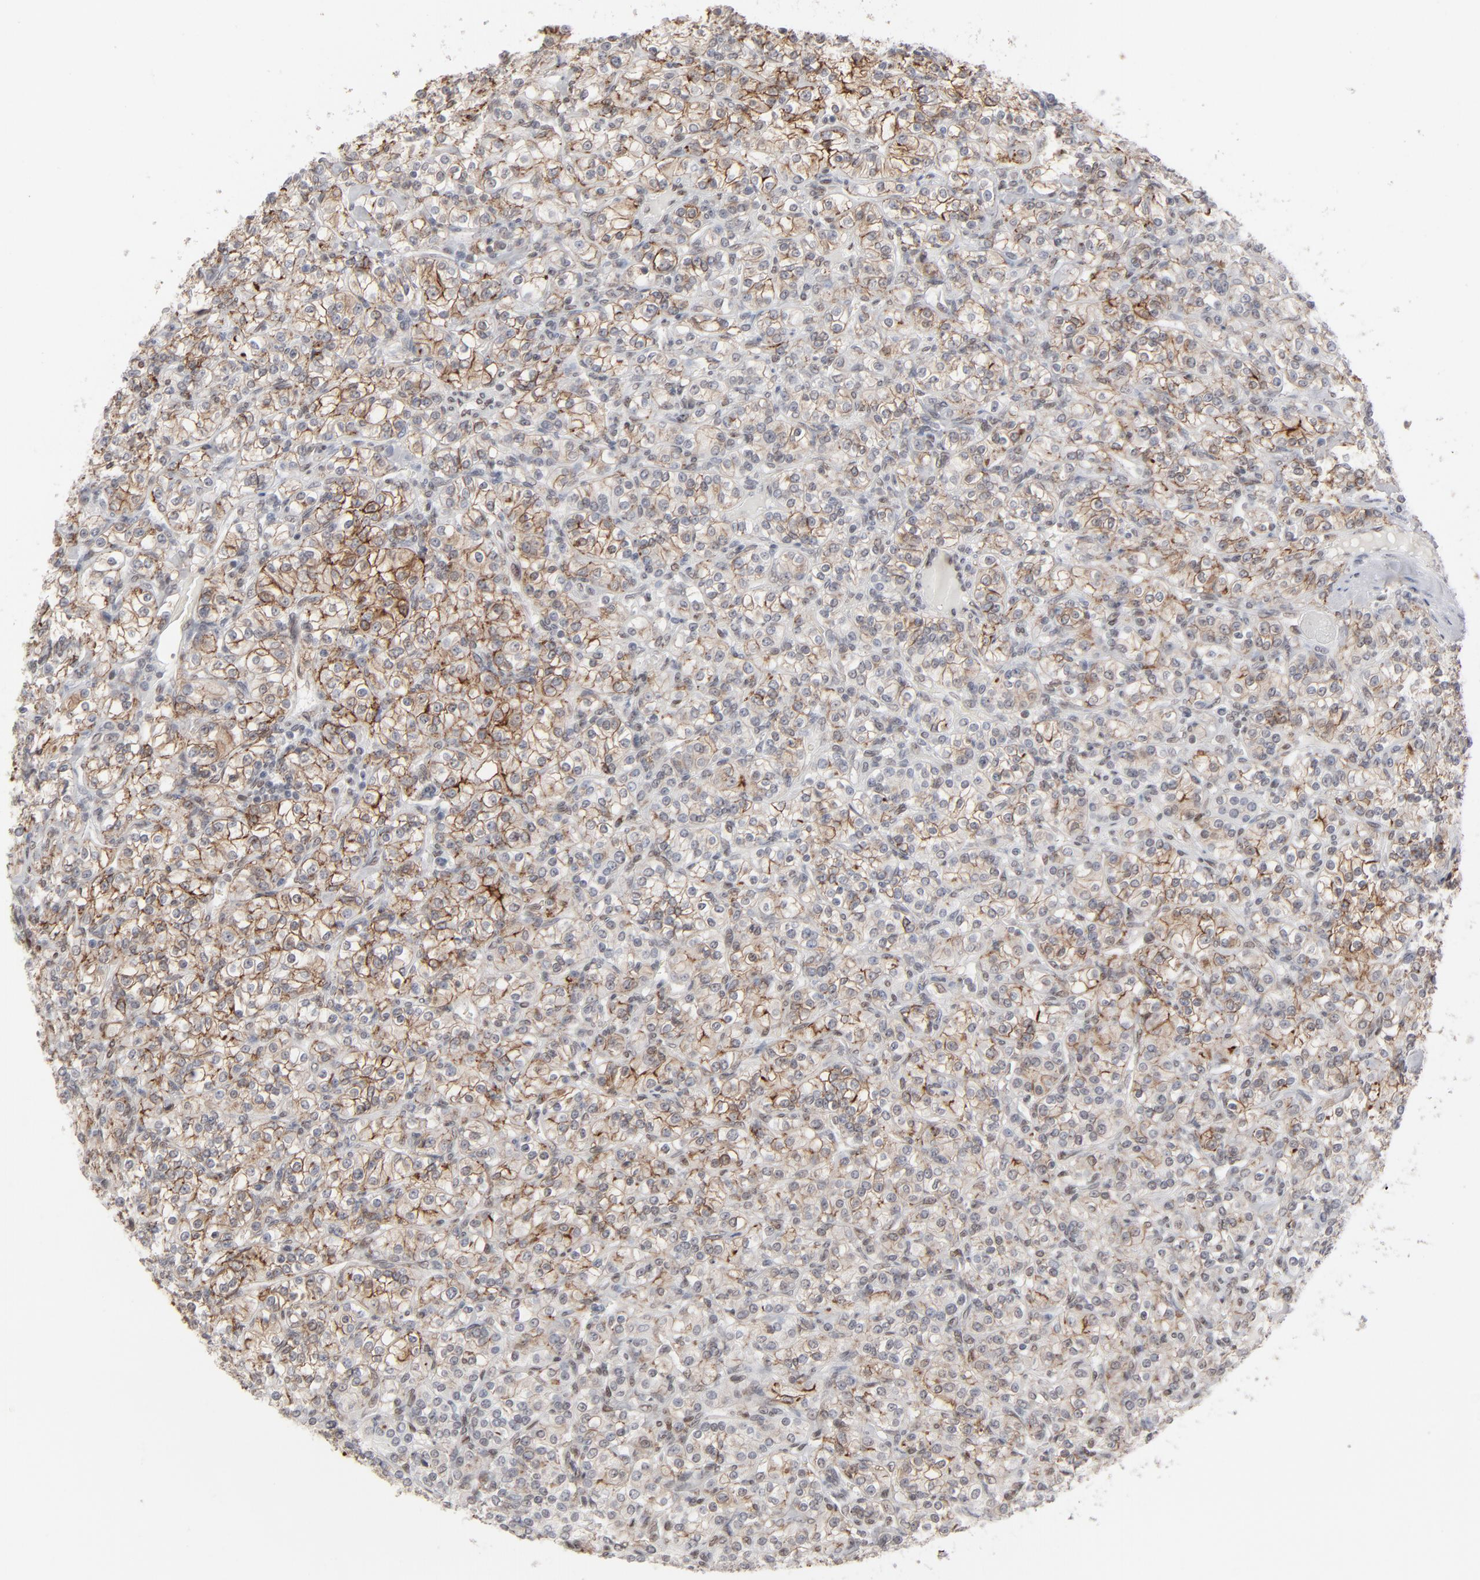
{"staining": {"intensity": "moderate", "quantity": ">75%", "location": "cytoplasmic/membranous"}, "tissue": "renal cancer", "cell_type": "Tumor cells", "image_type": "cancer", "snomed": [{"axis": "morphology", "description": "Adenocarcinoma, NOS"}, {"axis": "topography", "description": "Kidney"}], "caption": "Immunohistochemistry of renal cancer (adenocarcinoma) displays medium levels of moderate cytoplasmic/membranous positivity in approximately >75% of tumor cells.", "gene": "IRF9", "patient": {"sex": "male", "age": 77}}